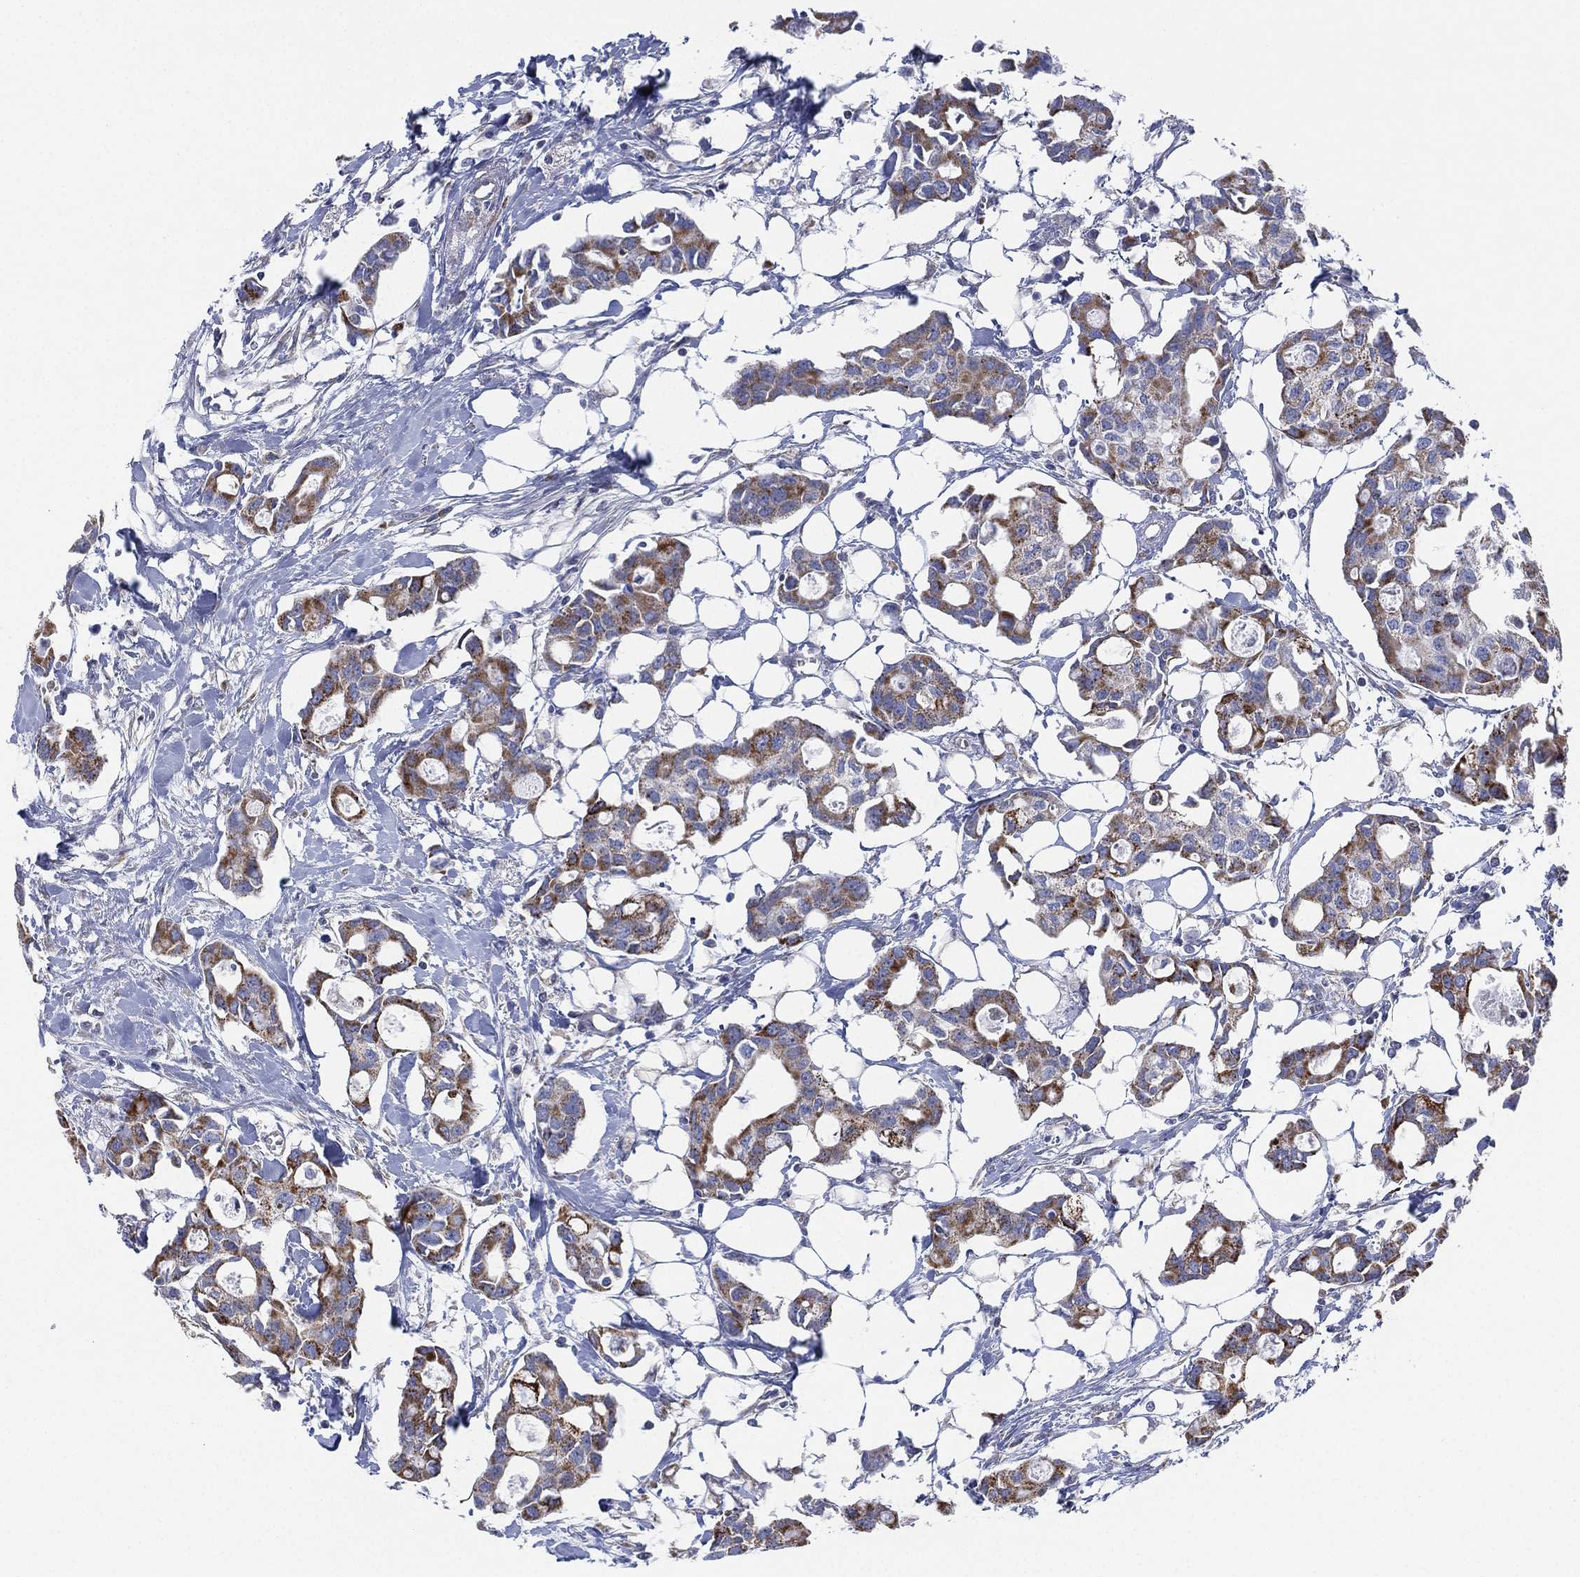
{"staining": {"intensity": "moderate", "quantity": "25%-75%", "location": "cytoplasmic/membranous"}, "tissue": "breast cancer", "cell_type": "Tumor cells", "image_type": "cancer", "snomed": [{"axis": "morphology", "description": "Duct carcinoma"}, {"axis": "topography", "description": "Breast"}], "caption": "The histopathology image reveals staining of breast cancer (invasive ductal carcinoma), revealing moderate cytoplasmic/membranous protein staining (brown color) within tumor cells.", "gene": "INA", "patient": {"sex": "female", "age": 83}}